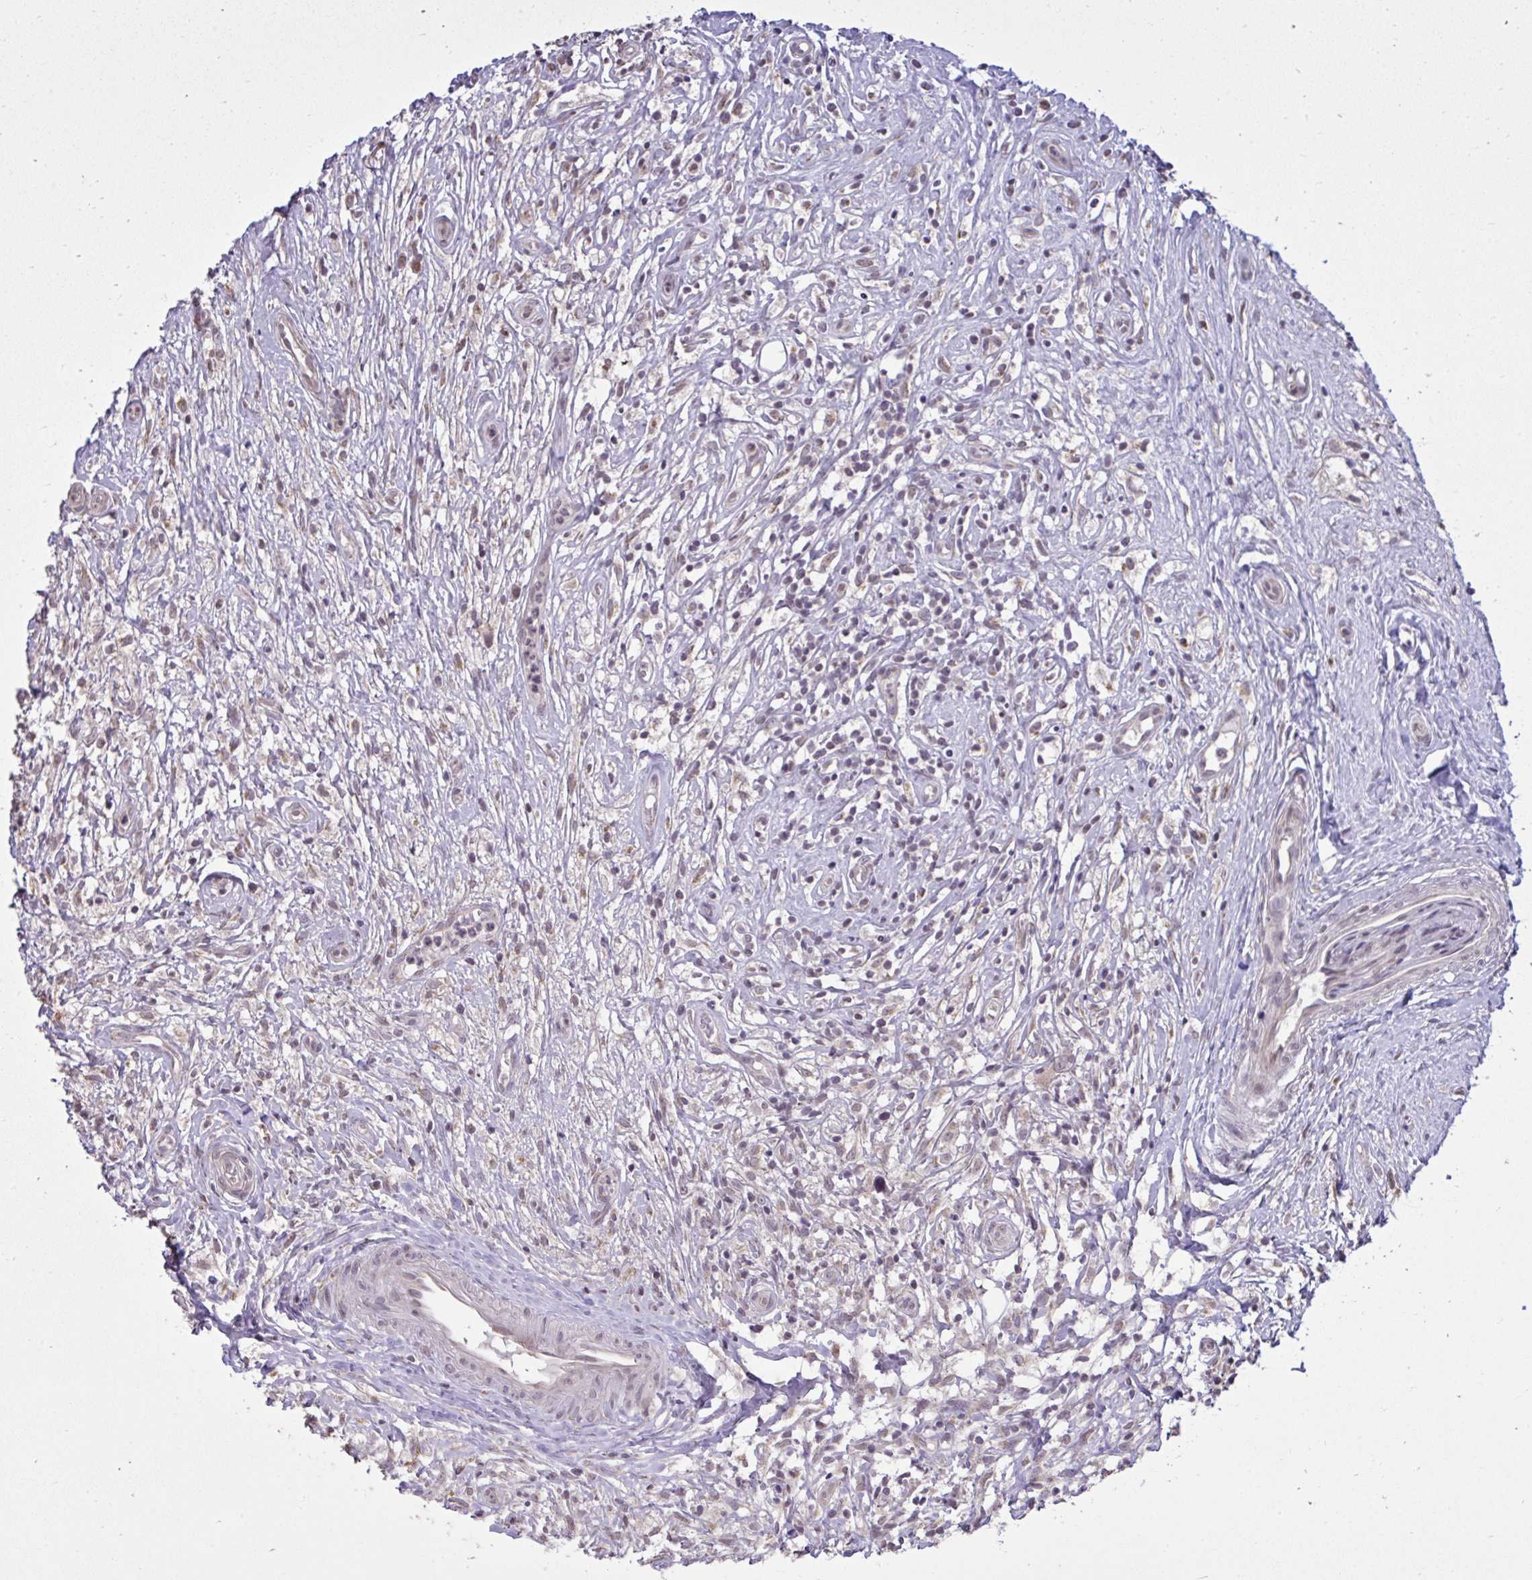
{"staining": {"intensity": "negative", "quantity": "none", "location": "none"}, "tissue": "lymphoma", "cell_type": "Tumor cells", "image_type": "cancer", "snomed": [{"axis": "morphology", "description": "Hodgkin's disease, NOS"}, {"axis": "topography", "description": "No Tissue"}], "caption": "The micrograph displays no significant positivity in tumor cells of Hodgkin's disease. The staining is performed using DAB brown chromogen with nuclei counter-stained in using hematoxylin.", "gene": "CYP20A1", "patient": {"sex": "female", "age": 21}}